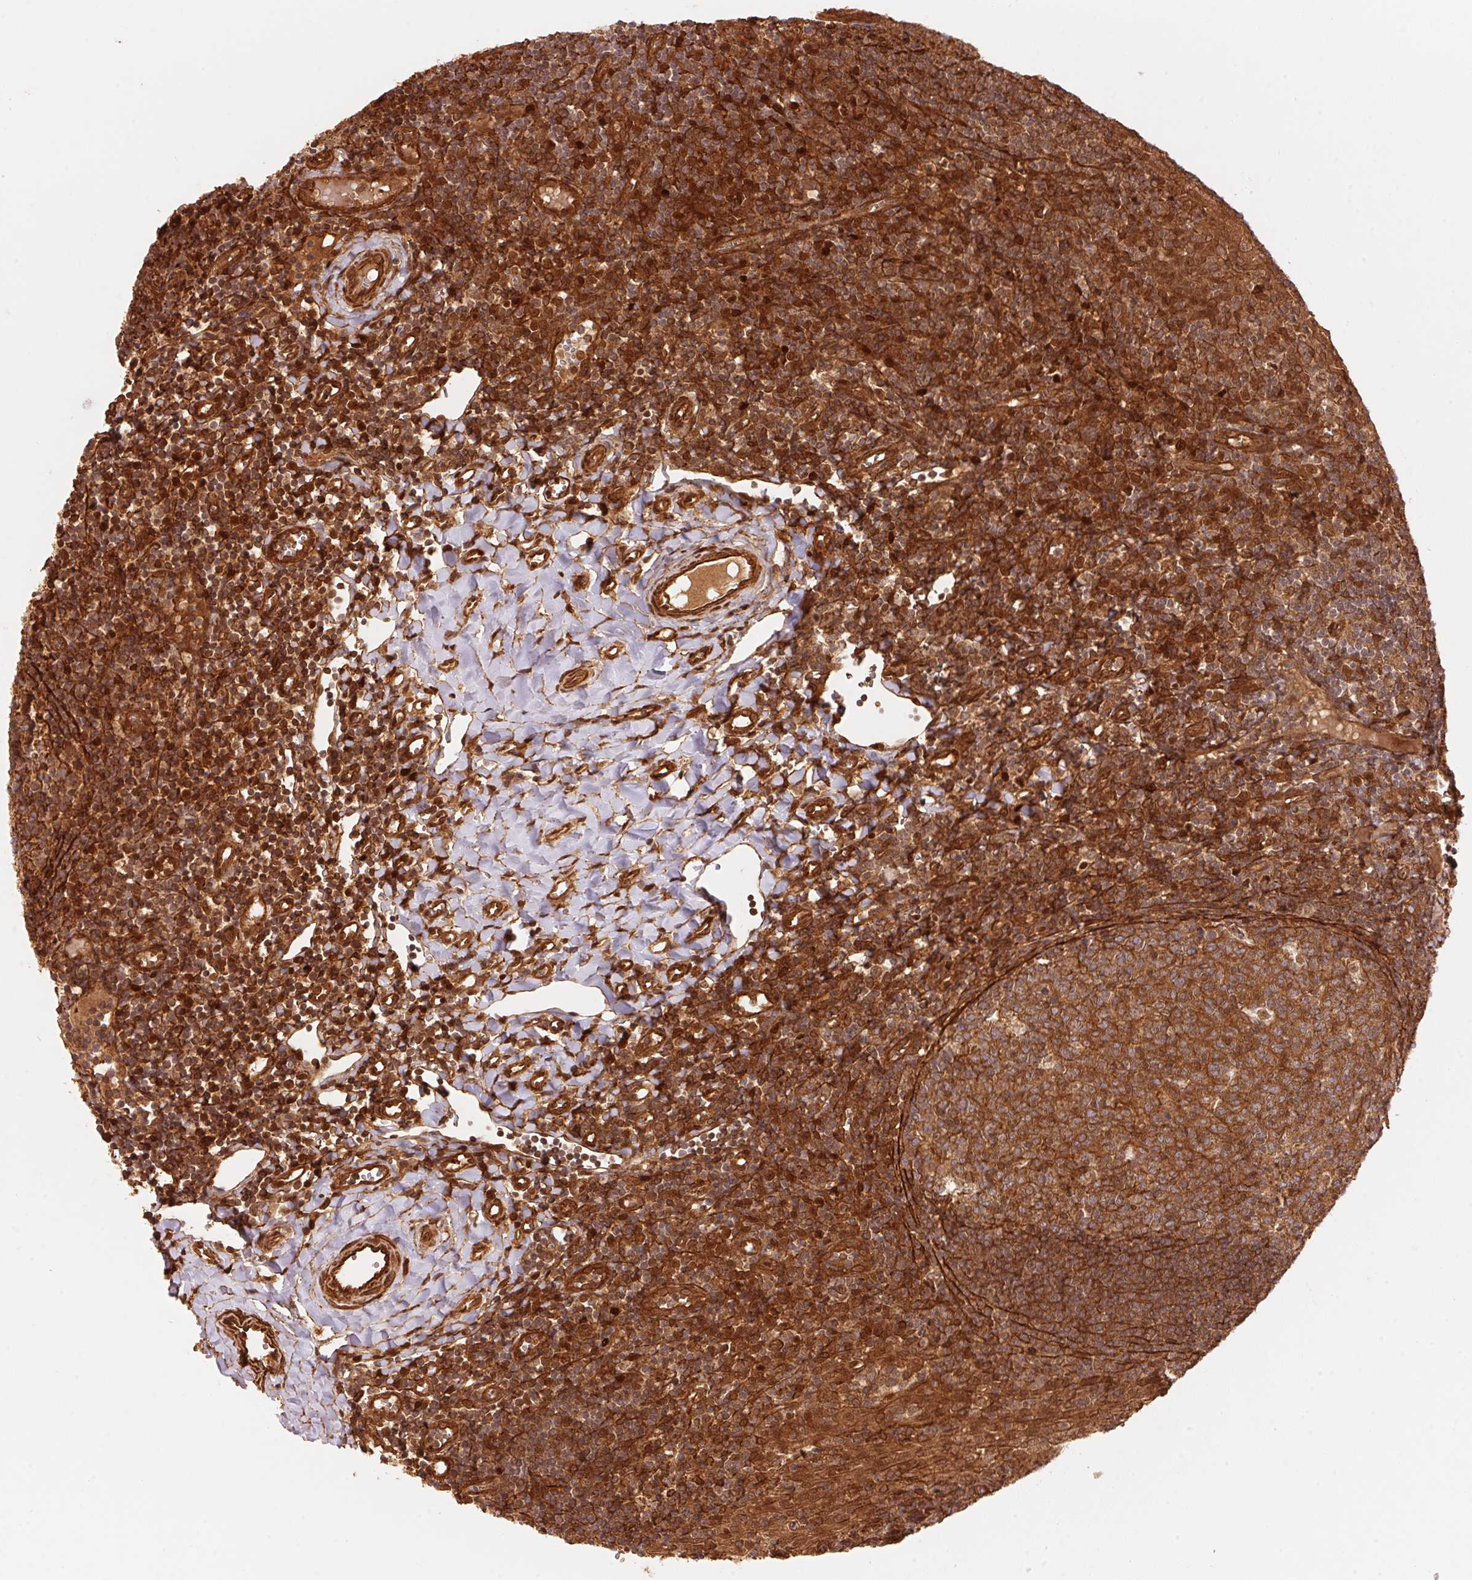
{"staining": {"intensity": "moderate", "quantity": ">75%", "location": "cytoplasmic/membranous"}, "tissue": "lymph node", "cell_type": "Germinal center cells", "image_type": "normal", "snomed": [{"axis": "morphology", "description": "Normal tissue, NOS"}, {"axis": "topography", "description": "Lymph node"}], "caption": "Immunohistochemistry (IHC) of normal human lymph node demonstrates medium levels of moderate cytoplasmic/membranous expression in approximately >75% of germinal center cells. The staining was performed using DAB (3,3'-diaminobenzidine), with brown indicating positive protein expression. Nuclei are stained blue with hematoxylin.", "gene": "TNIP2", "patient": {"sex": "female", "age": 21}}